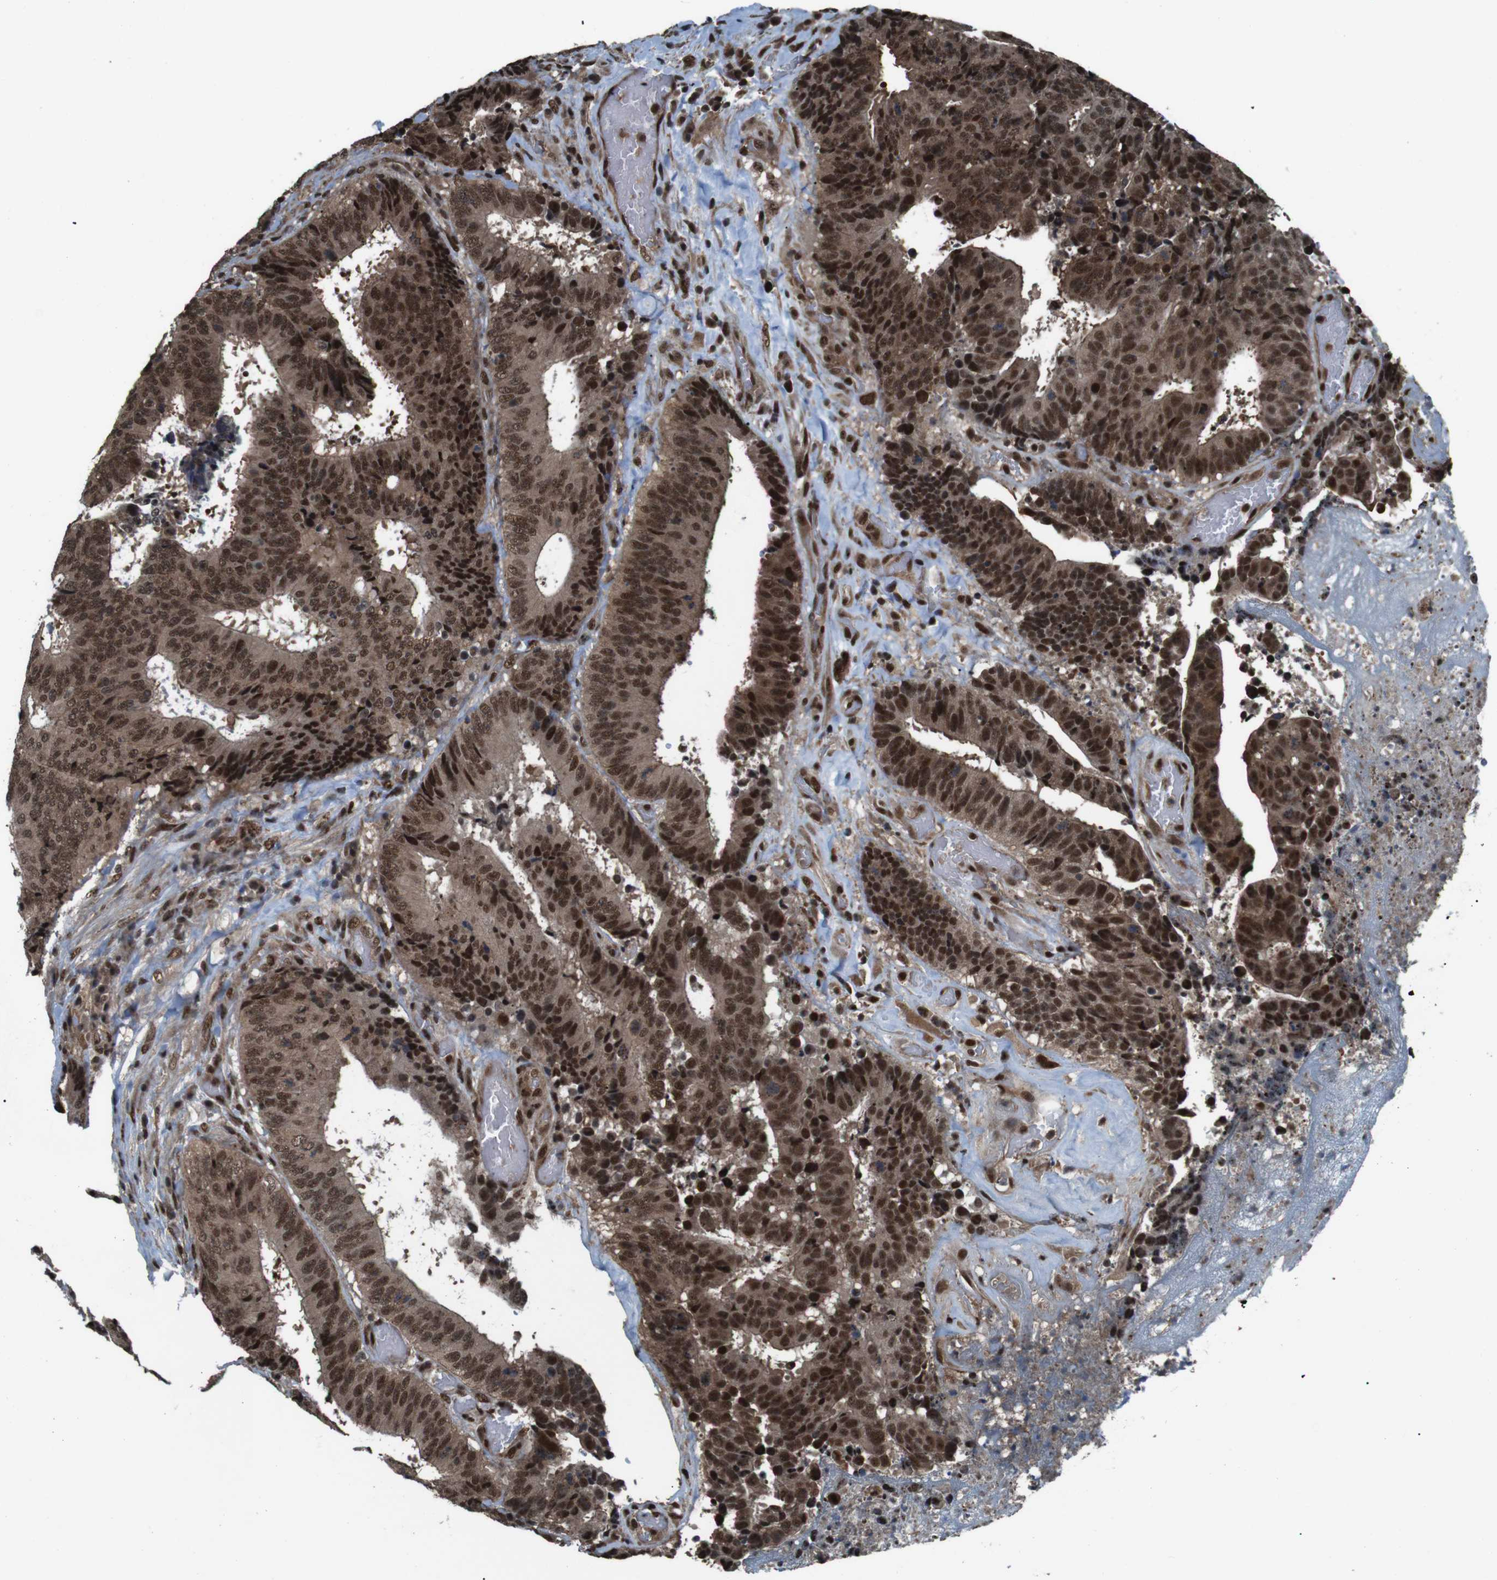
{"staining": {"intensity": "strong", "quantity": ">75%", "location": "cytoplasmic/membranous,nuclear"}, "tissue": "colorectal cancer", "cell_type": "Tumor cells", "image_type": "cancer", "snomed": [{"axis": "morphology", "description": "Adenocarcinoma, NOS"}, {"axis": "topography", "description": "Rectum"}], "caption": "Colorectal cancer (adenocarcinoma) stained for a protein (brown) displays strong cytoplasmic/membranous and nuclear positive expression in about >75% of tumor cells.", "gene": "NR4A2", "patient": {"sex": "male", "age": 72}}